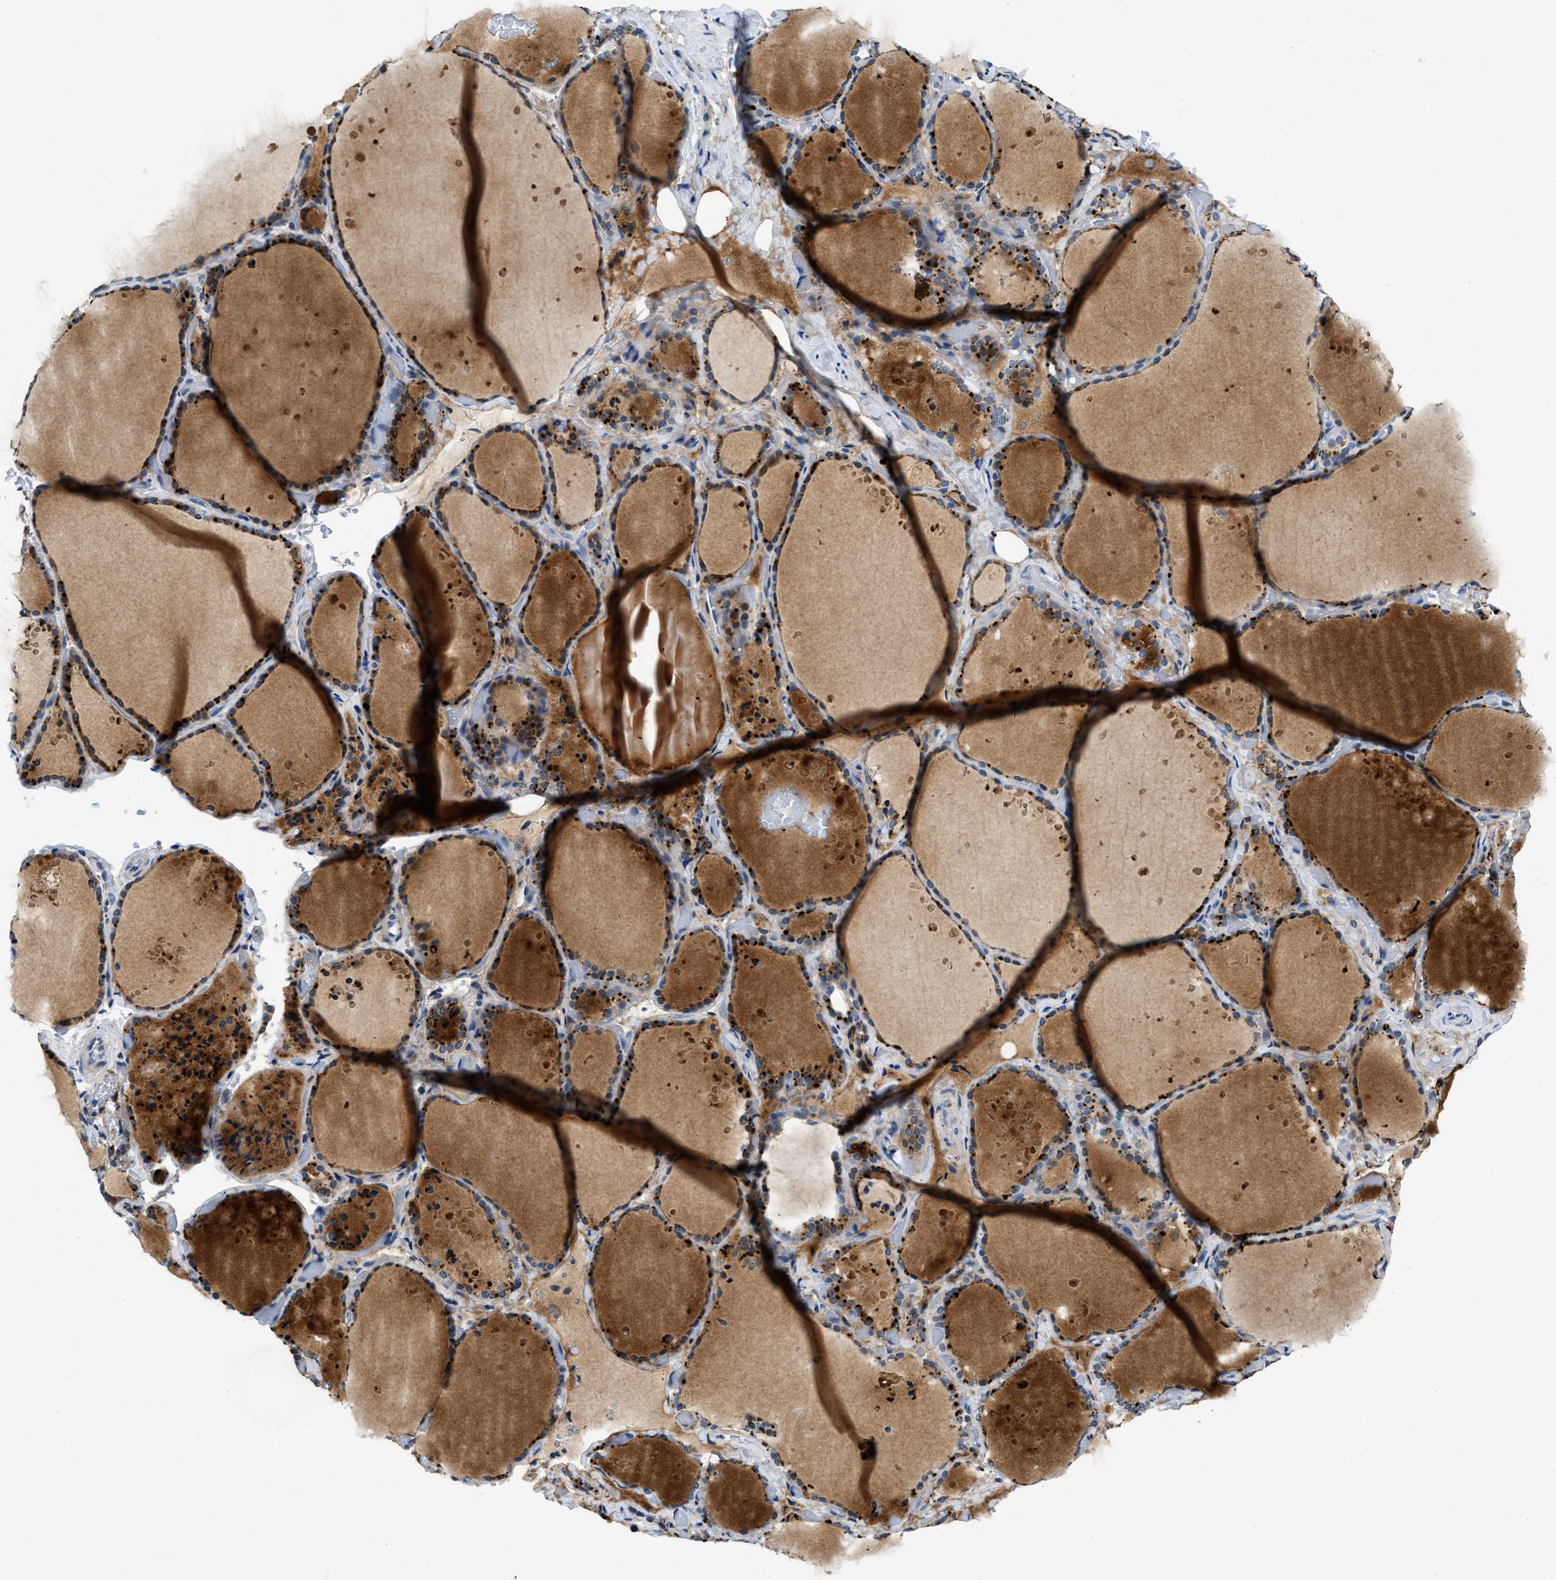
{"staining": {"intensity": "strong", "quantity": "25%-75%", "location": "cytoplasmic/membranous"}, "tissue": "thyroid gland", "cell_type": "Glandular cells", "image_type": "normal", "snomed": [{"axis": "morphology", "description": "Normal tissue, NOS"}, {"axis": "topography", "description": "Thyroid gland"}], "caption": "This image reveals IHC staining of normal human thyroid gland, with high strong cytoplasmic/membranous expression in approximately 25%-75% of glandular cells.", "gene": "TSPAN3", "patient": {"sex": "female", "age": 44}}